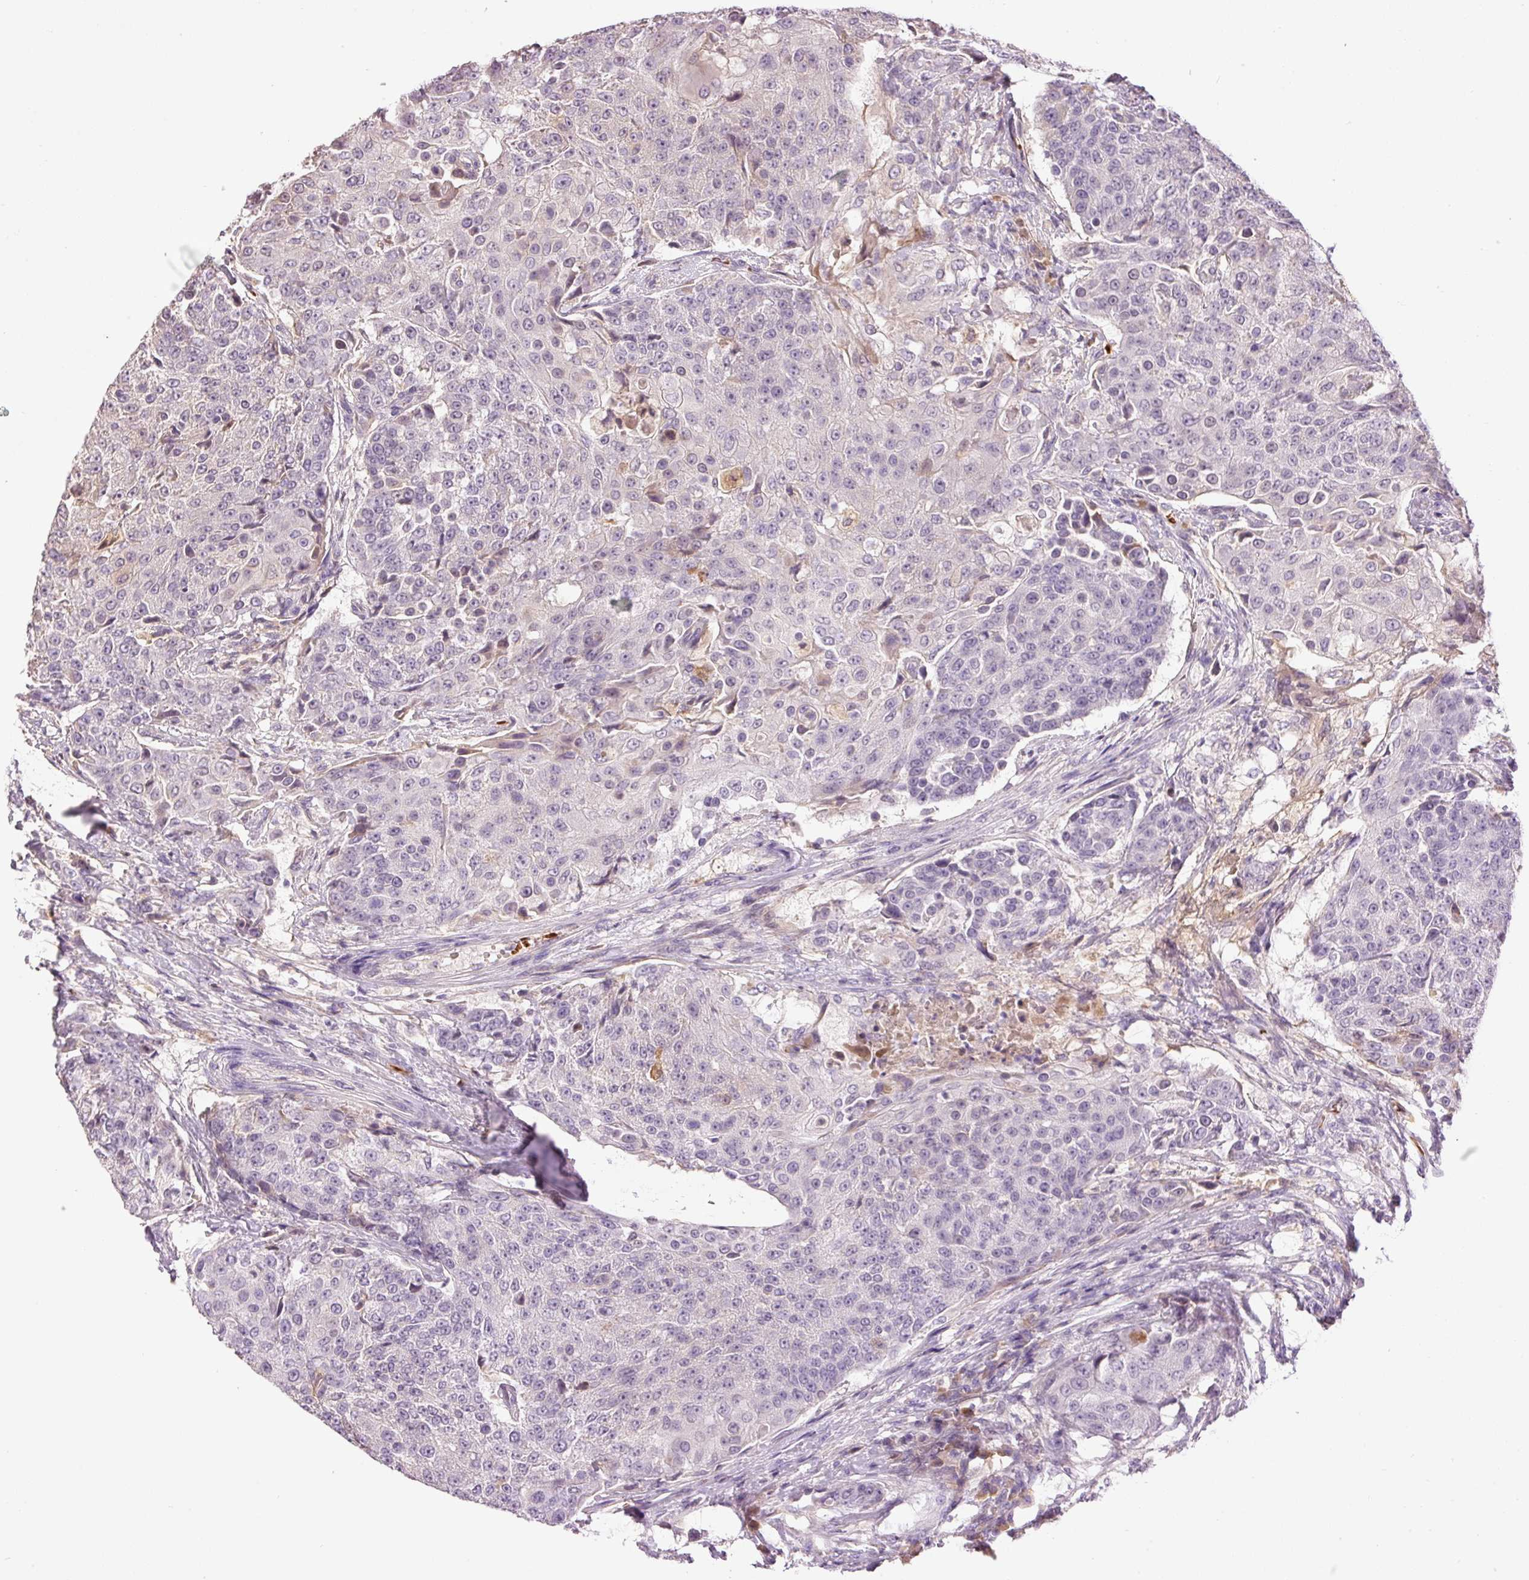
{"staining": {"intensity": "negative", "quantity": "none", "location": "none"}, "tissue": "urothelial cancer", "cell_type": "Tumor cells", "image_type": "cancer", "snomed": [{"axis": "morphology", "description": "Urothelial carcinoma, High grade"}, {"axis": "topography", "description": "Urinary bladder"}], "caption": "Urothelial cancer stained for a protein using IHC displays no staining tumor cells.", "gene": "CMTM8", "patient": {"sex": "female", "age": 63}}